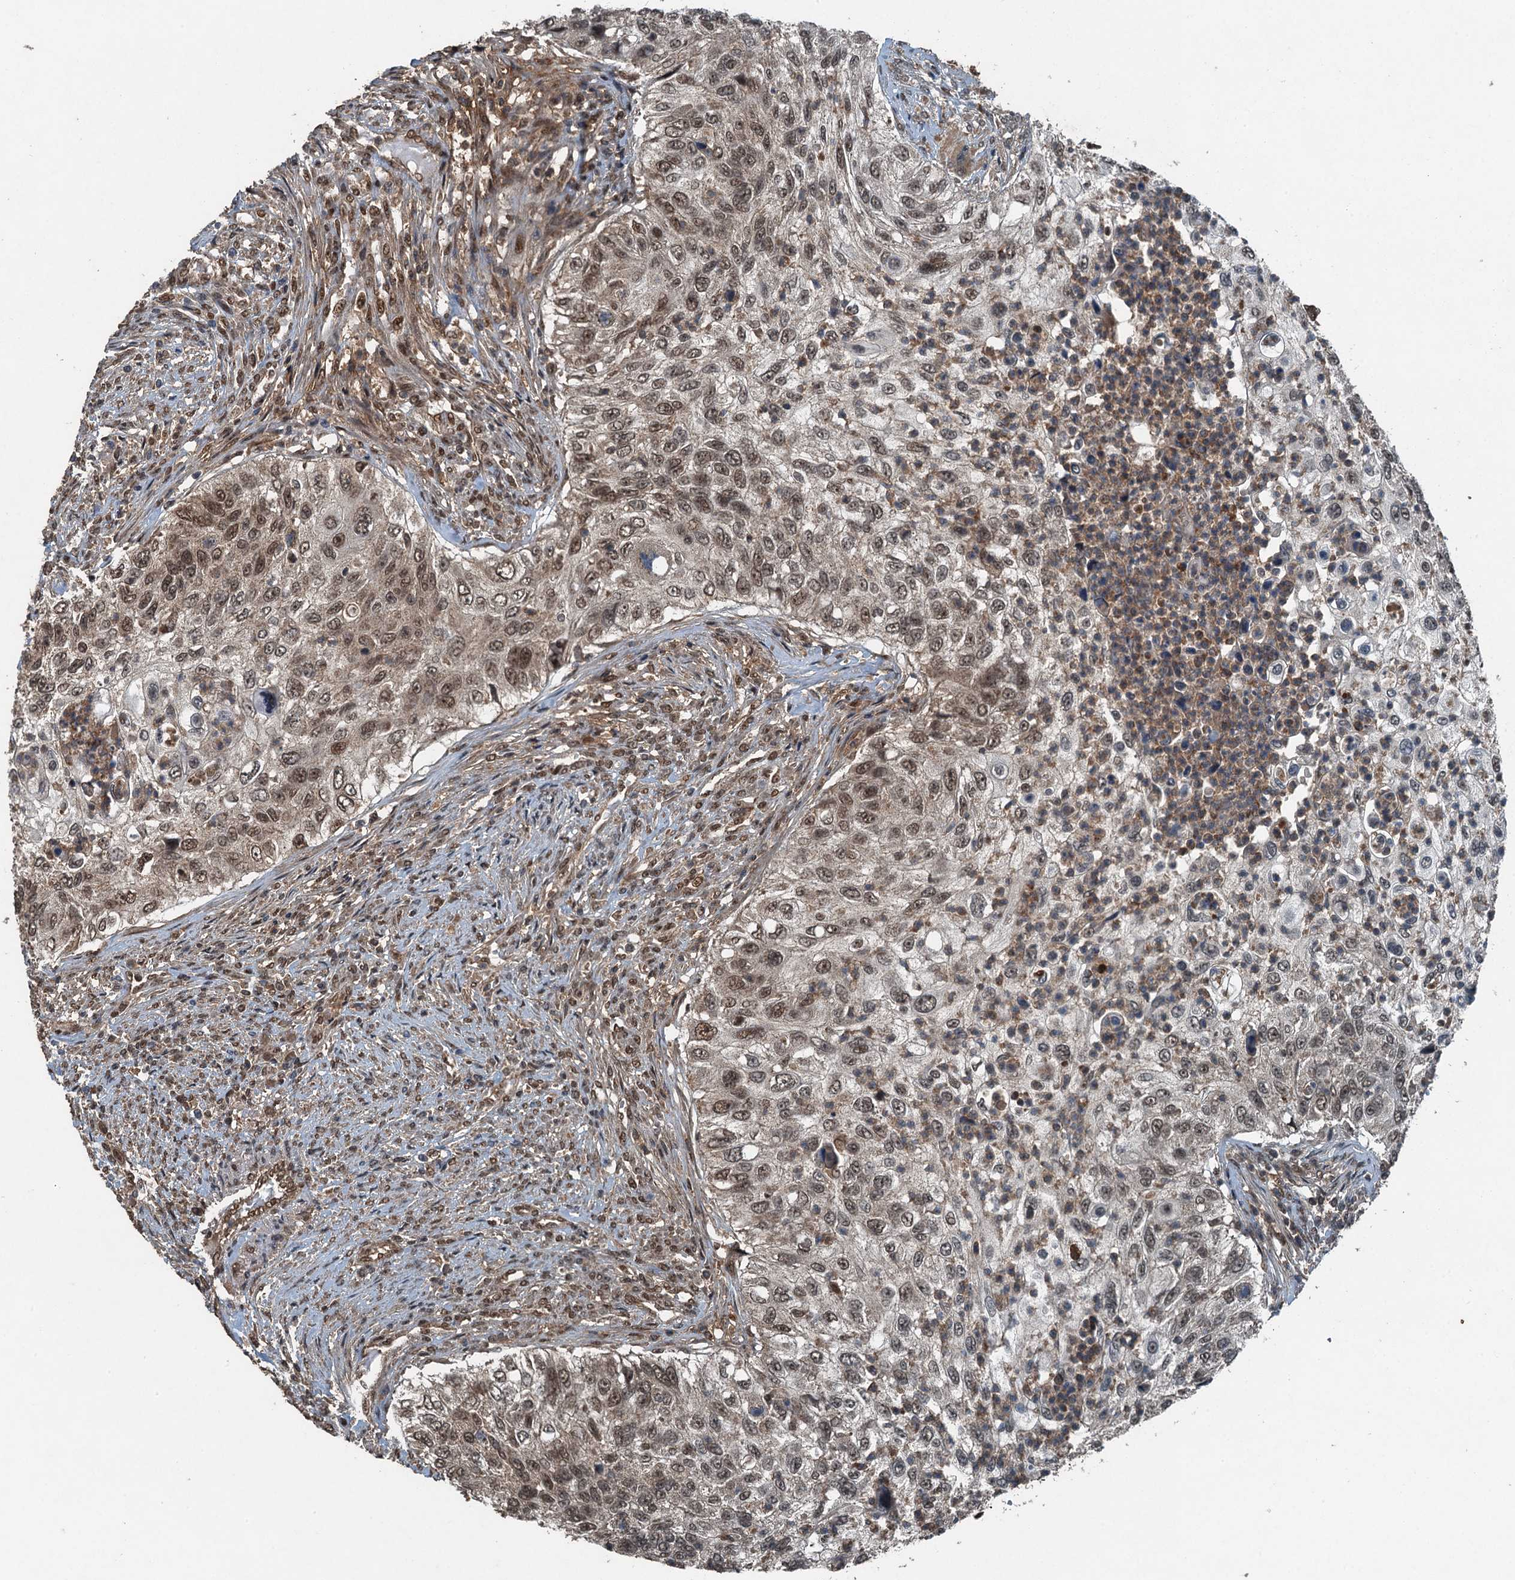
{"staining": {"intensity": "moderate", "quantity": ">75%", "location": "nuclear"}, "tissue": "urothelial cancer", "cell_type": "Tumor cells", "image_type": "cancer", "snomed": [{"axis": "morphology", "description": "Urothelial carcinoma, High grade"}, {"axis": "topography", "description": "Urinary bladder"}], "caption": "This histopathology image demonstrates immunohistochemistry staining of human urothelial cancer, with medium moderate nuclear staining in approximately >75% of tumor cells.", "gene": "UBXN6", "patient": {"sex": "female", "age": 60}}